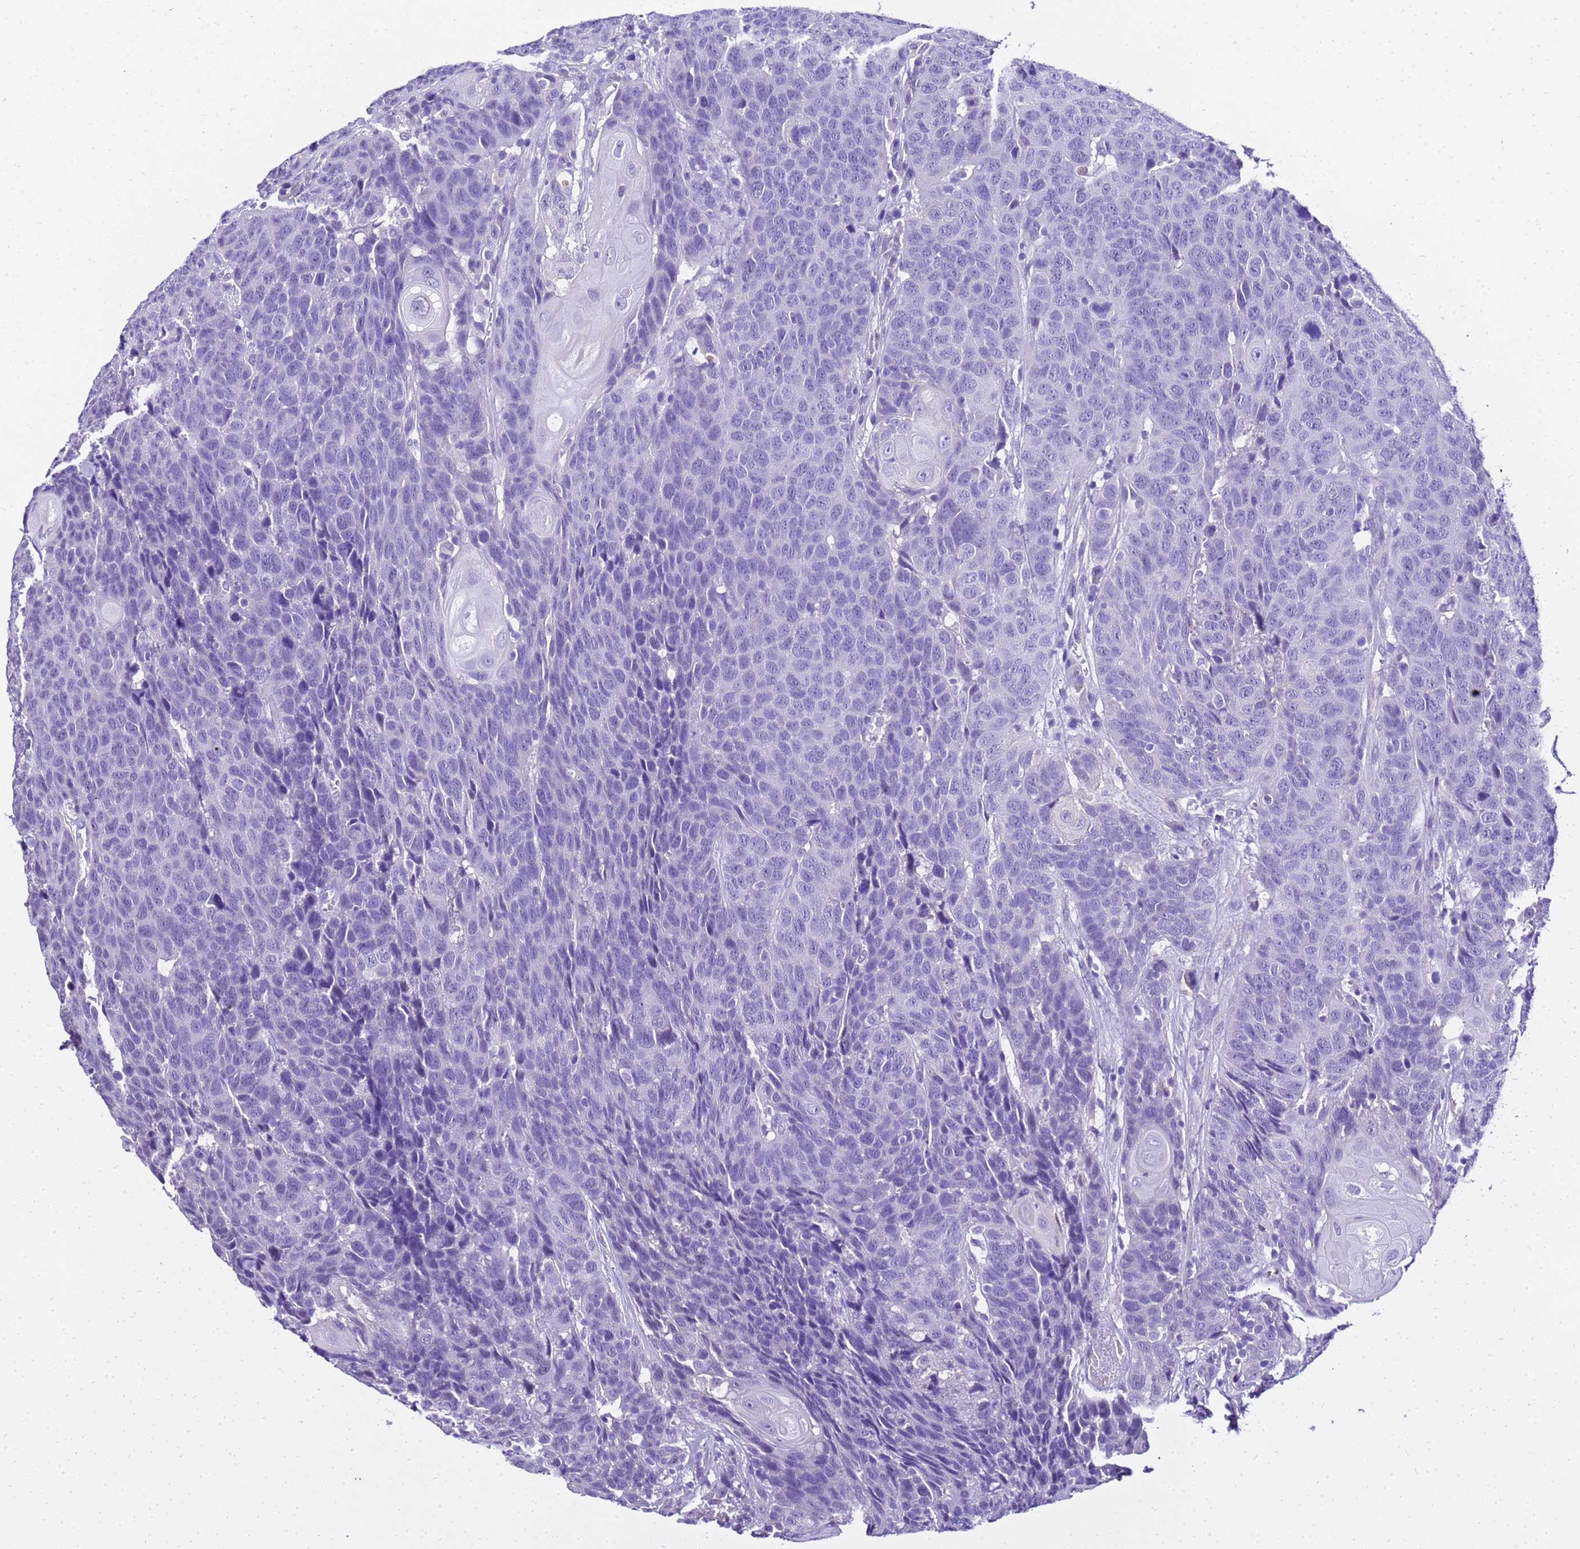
{"staining": {"intensity": "negative", "quantity": "none", "location": "none"}, "tissue": "head and neck cancer", "cell_type": "Tumor cells", "image_type": "cancer", "snomed": [{"axis": "morphology", "description": "Squamous cell carcinoma, NOS"}, {"axis": "topography", "description": "Head-Neck"}], "caption": "DAB (3,3'-diaminobenzidine) immunohistochemical staining of human squamous cell carcinoma (head and neck) displays no significant staining in tumor cells.", "gene": "HSPB6", "patient": {"sex": "male", "age": 66}}